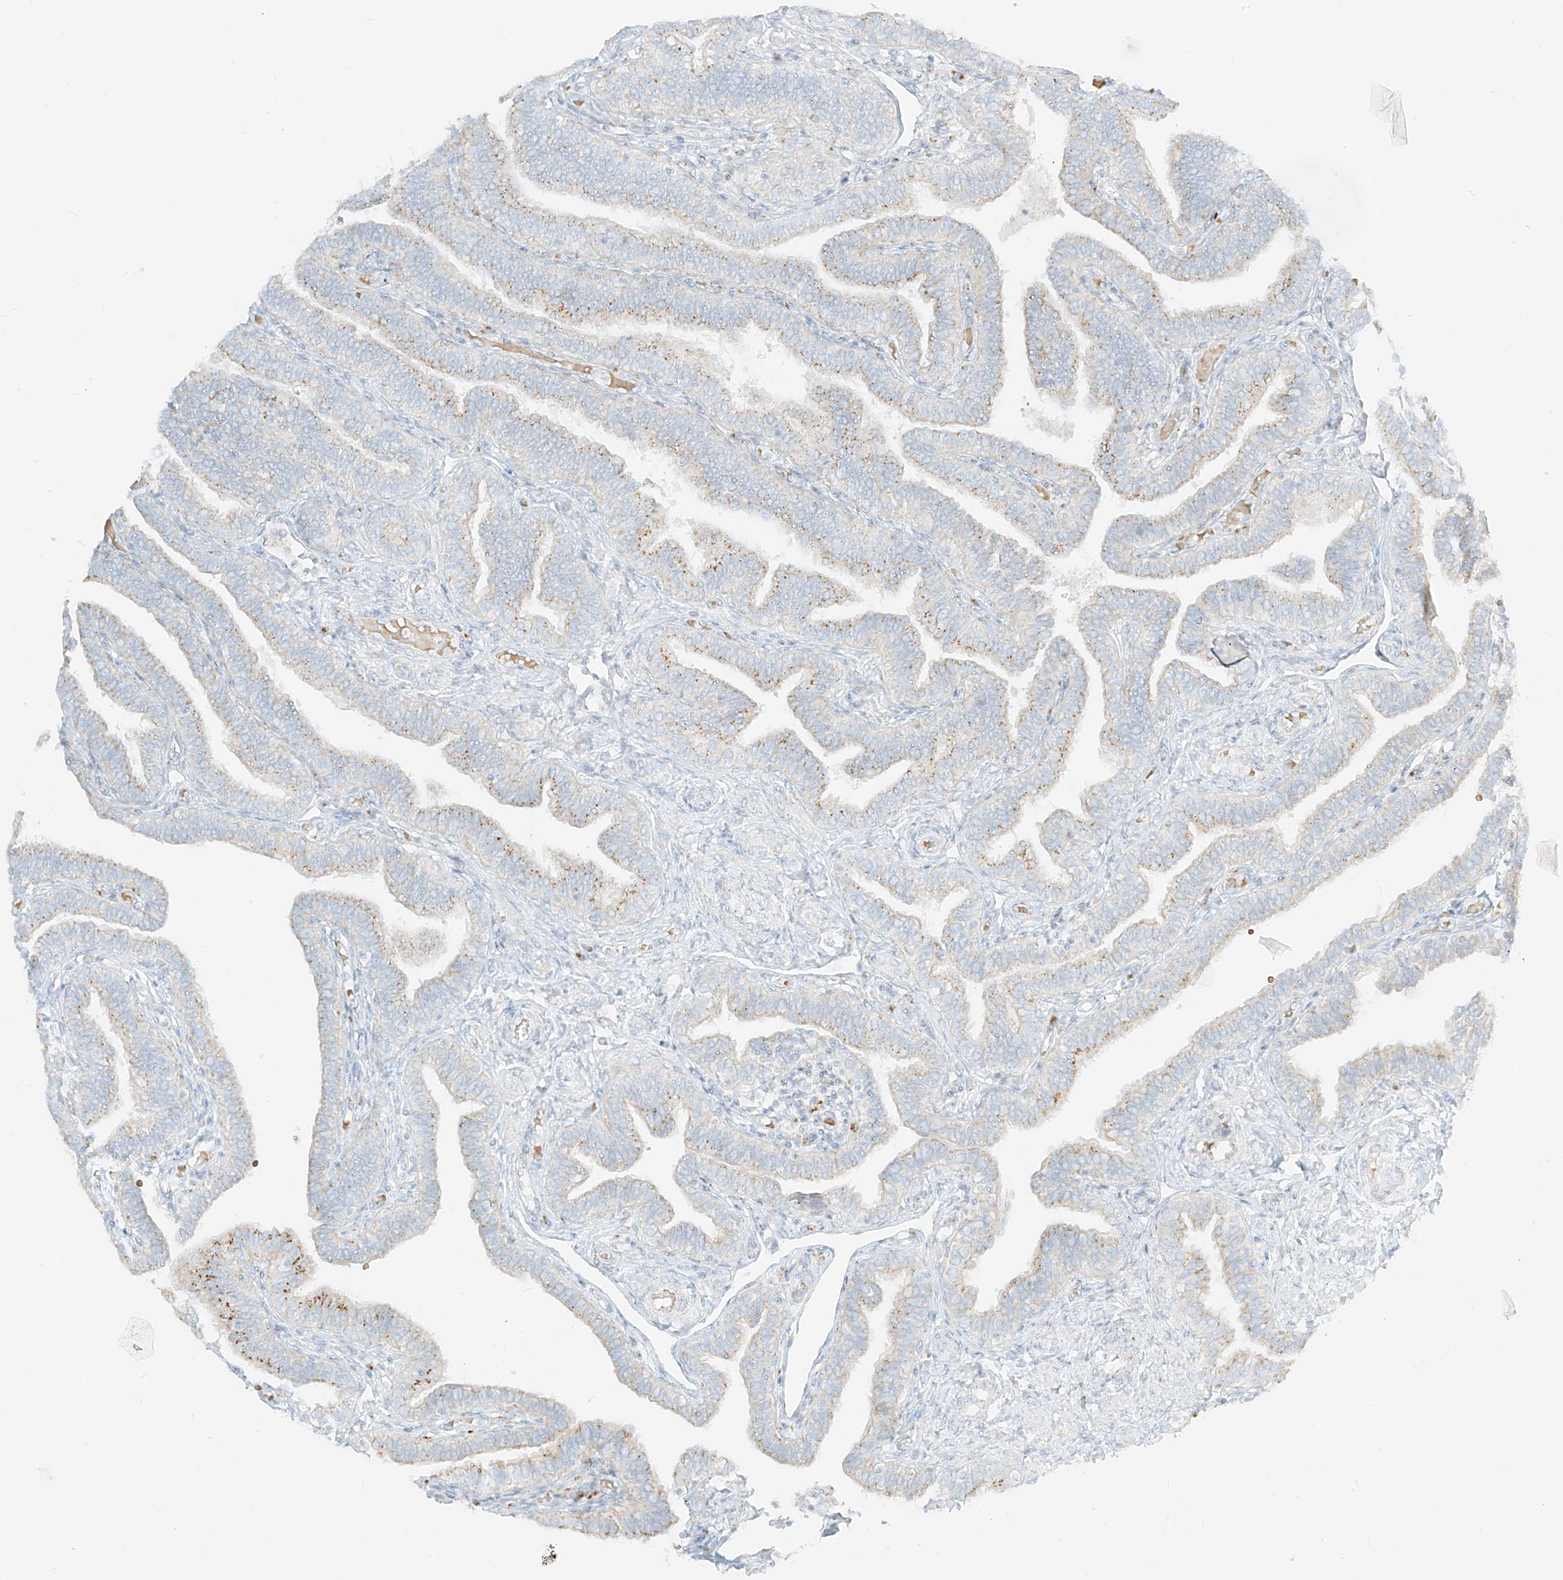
{"staining": {"intensity": "moderate", "quantity": "25%-75%", "location": "cytoplasmic/membranous"}, "tissue": "fallopian tube", "cell_type": "Glandular cells", "image_type": "normal", "snomed": [{"axis": "morphology", "description": "Normal tissue, NOS"}, {"axis": "topography", "description": "Fallopian tube"}], "caption": "Glandular cells reveal moderate cytoplasmic/membranous positivity in about 25%-75% of cells in benign fallopian tube.", "gene": "TMEM87B", "patient": {"sex": "female", "age": 39}}